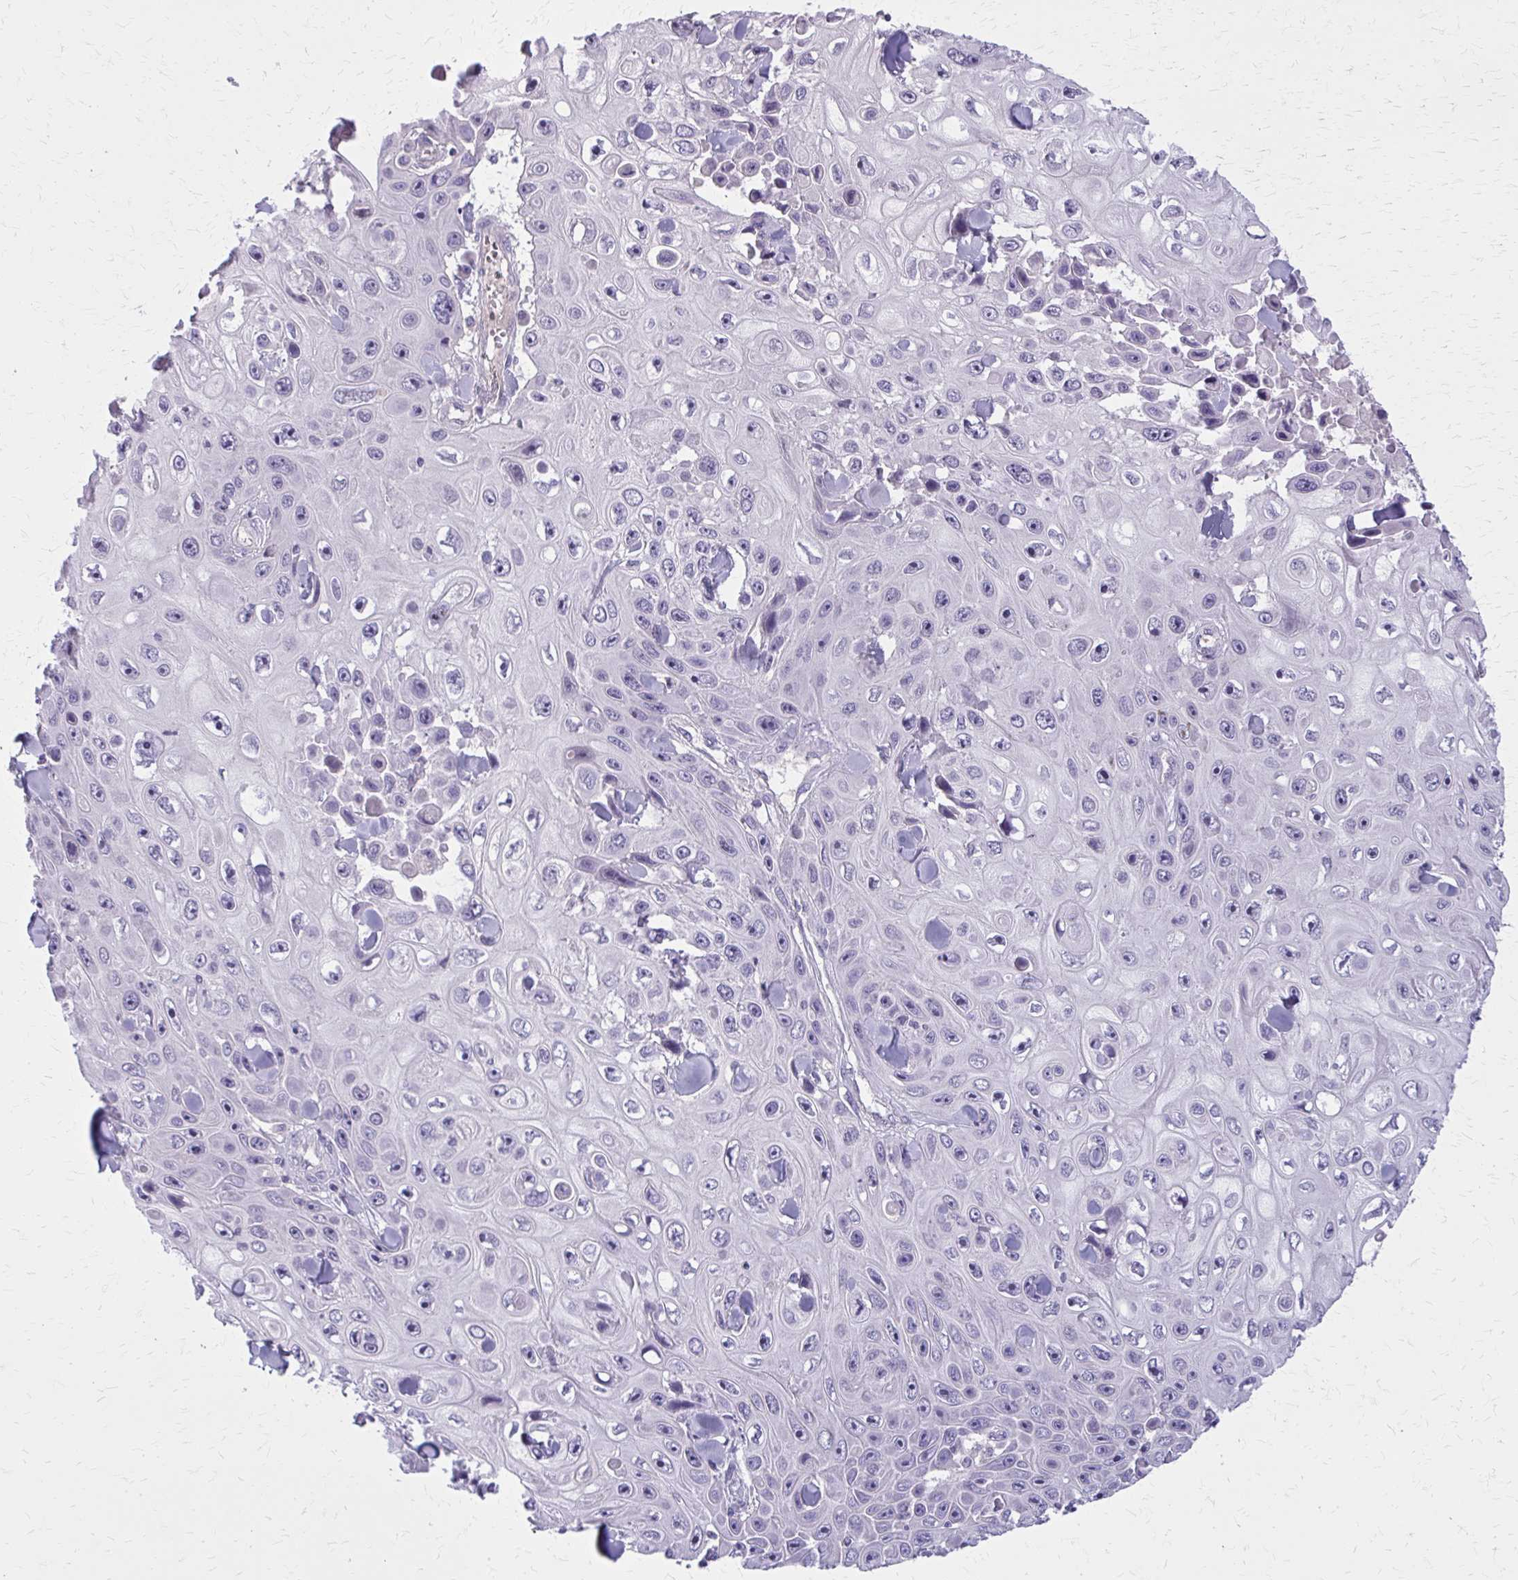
{"staining": {"intensity": "negative", "quantity": "none", "location": "none"}, "tissue": "skin cancer", "cell_type": "Tumor cells", "image_type": "cancer", "snomed": [{"axis": "morphology", "description": "Squamous cell carcinoma, NOS"}, {"axis": "topography", "description": "Skin"}], "caption": "High power microscopy micrograph of an IHC image of skin cancer (squamous cell carcinoma), revealing no significant expression in tumor cells.", "gene": "OR4A47", "patient": {"sex": "male", "age": 82}}